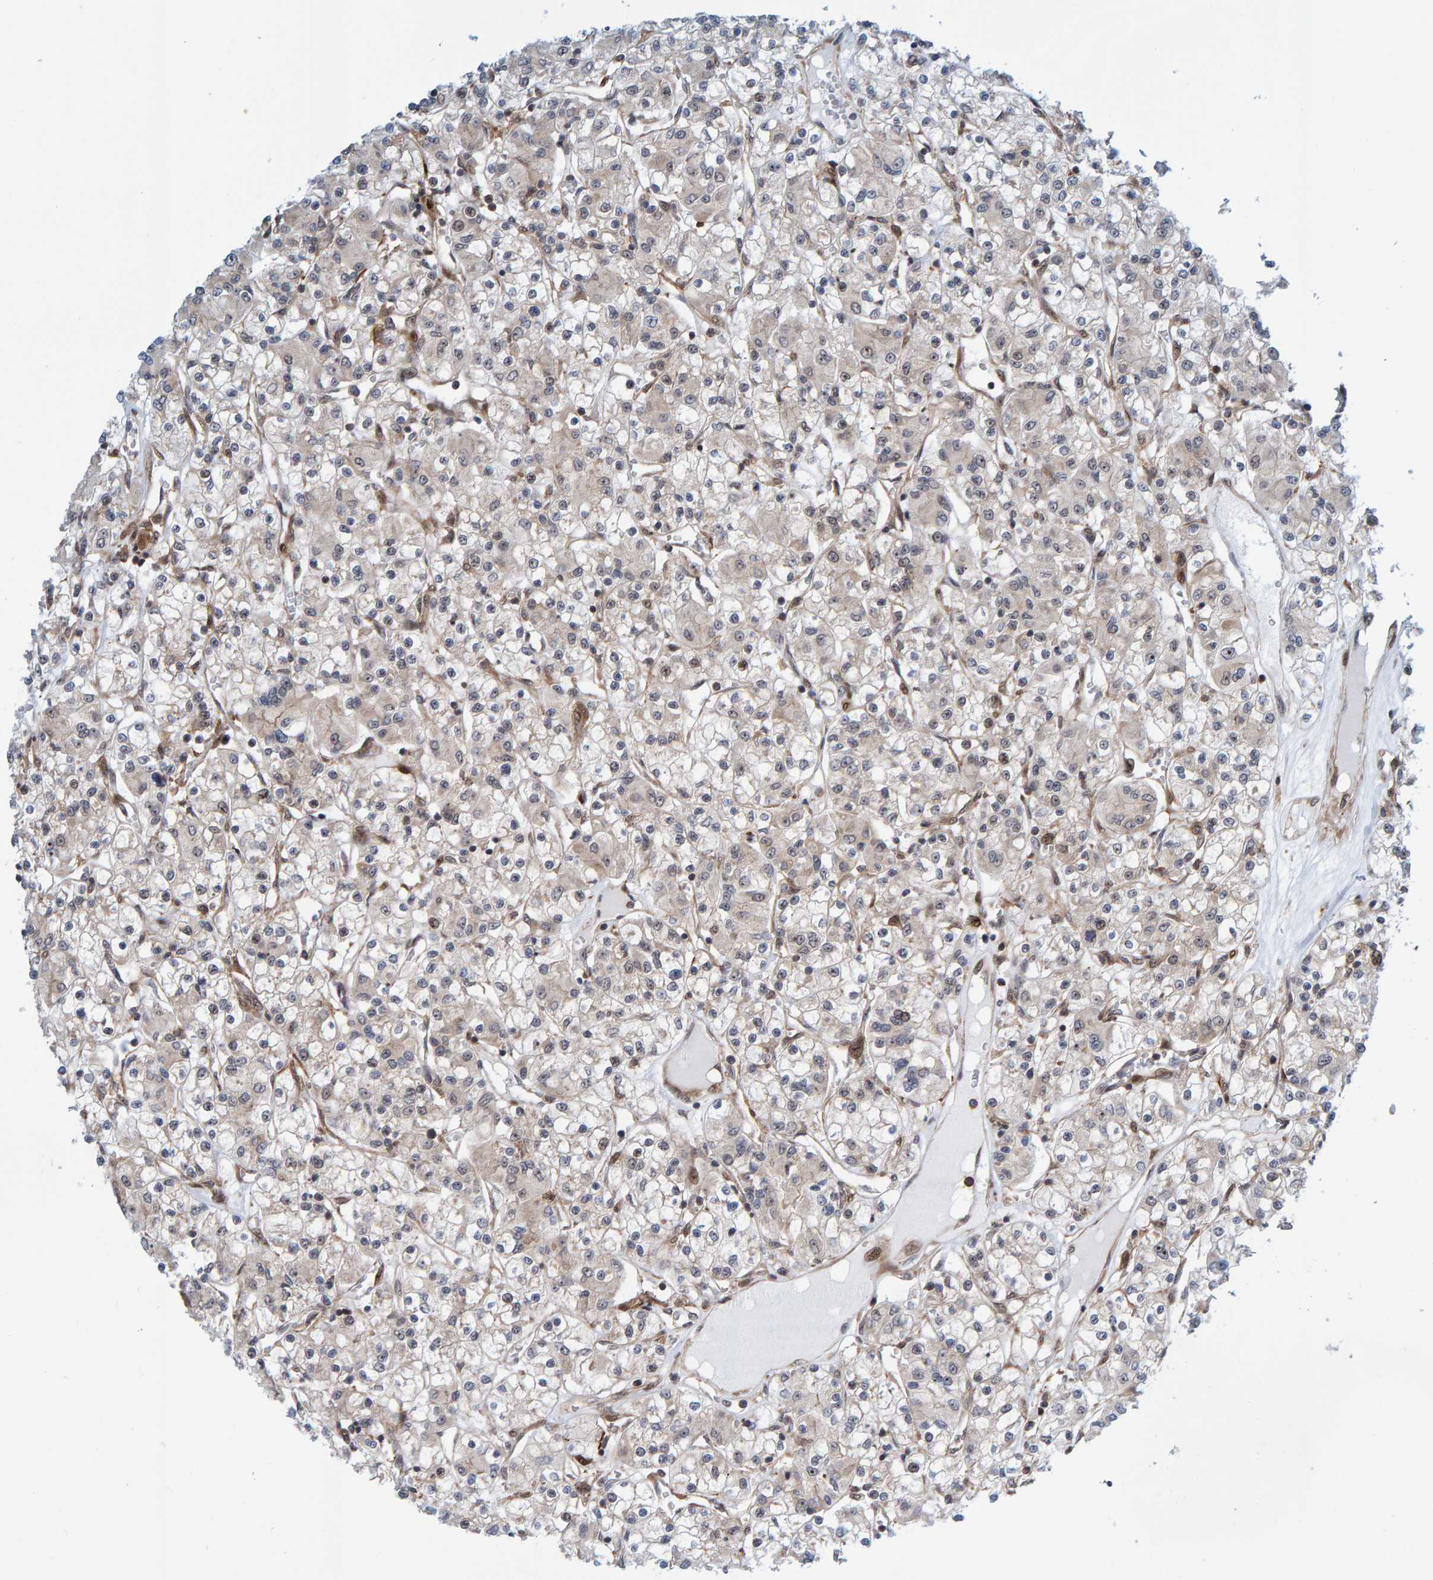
{"staining": {"intensity": "negative", "quantity": "none", "location": "none"}, "tissue": "renal cancer", "cell_type": "Tumor cells", "image_type": "cancer", "snomed": [{"axis": "morphology", "description": "Adenocarcinoma, NOS"}, {"axis": "topography", "description": "Kidney"}], "caption": "DAB immunohistochemical staining of renal cancer (adenocarcinoma) reveals no significant staining in tumor cells.", "gene": "ZNF366", "patient": {"sex": "female", "age": 59}}